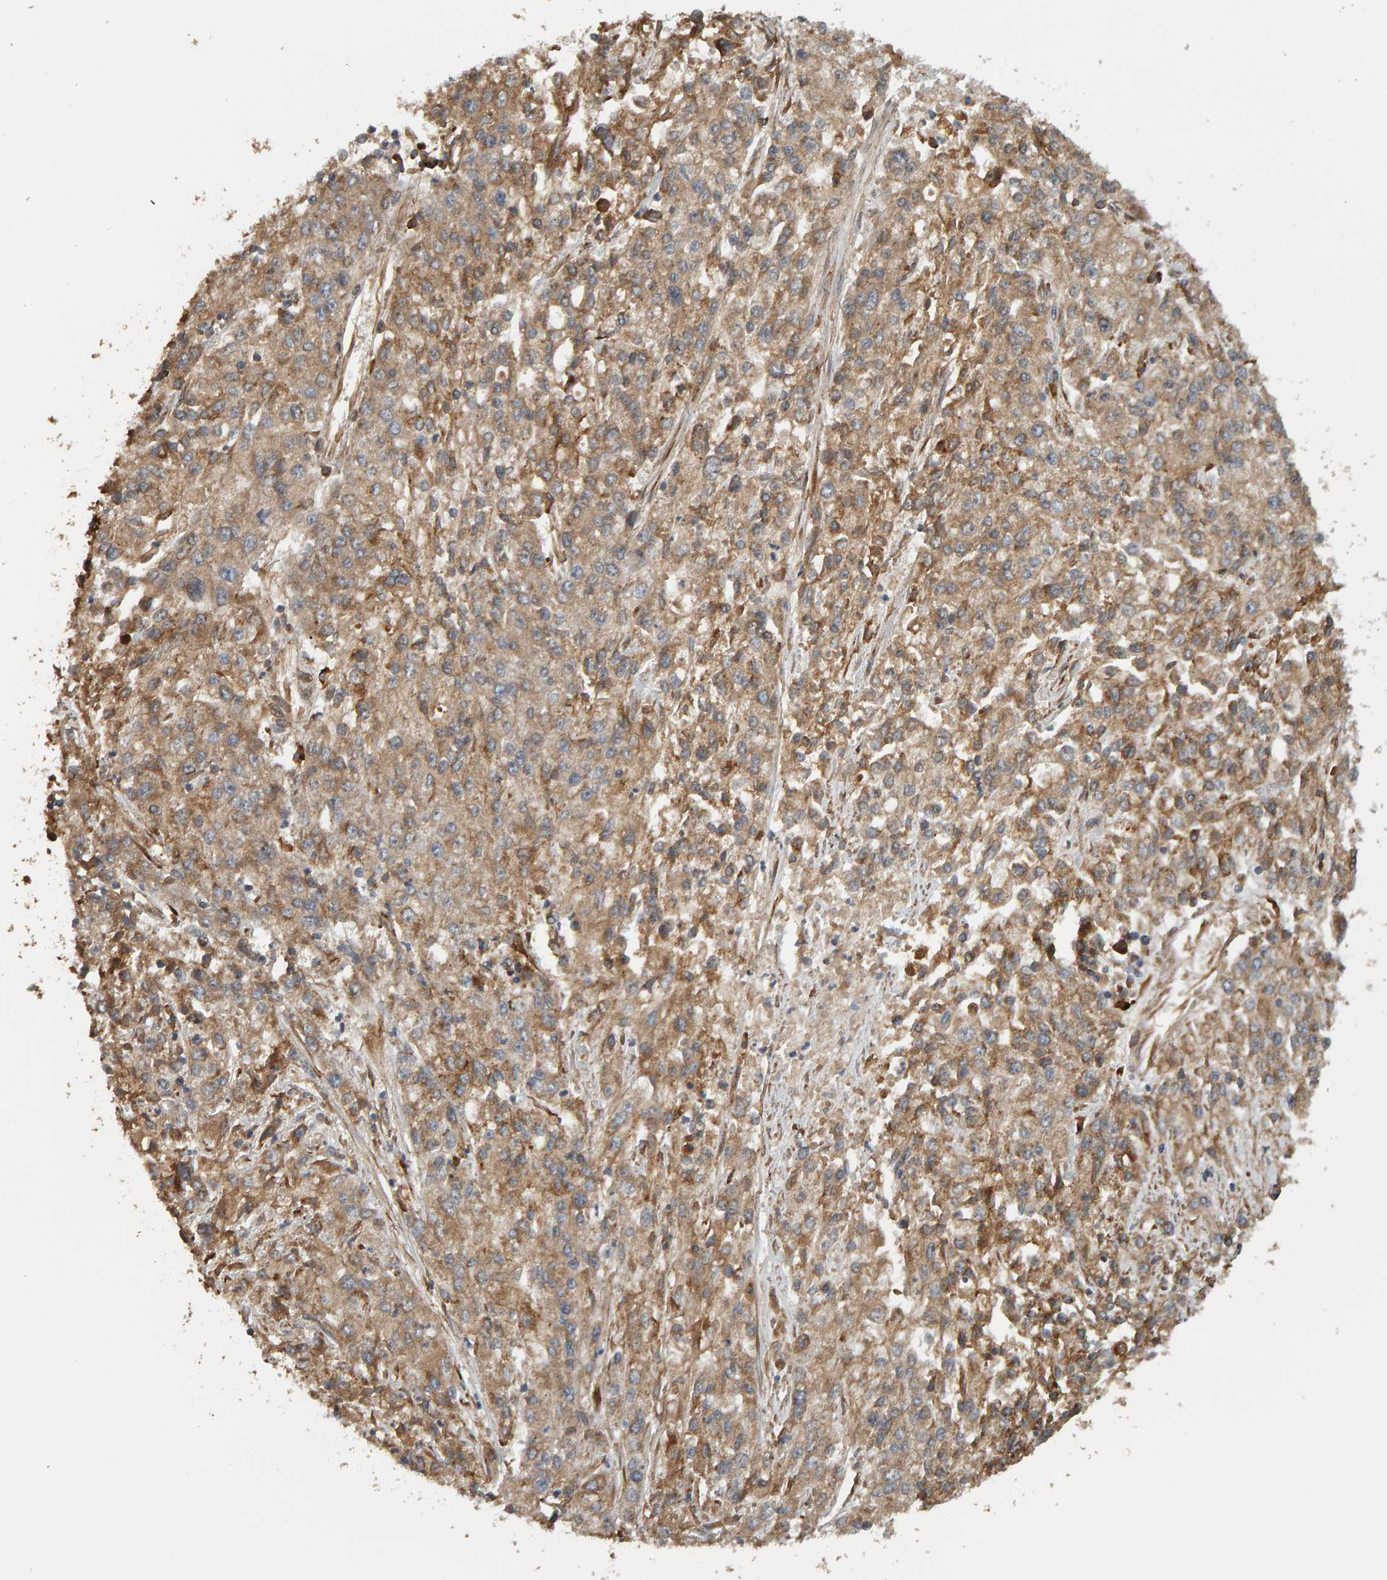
{"staining": {"intensity": "moderate", "quantity": ">75%", "location": "cytoplasmic/membranous"}, "tissue": "endometrial cancer", "cell_type": "Tumor cells", "image_type": "cancer", "snomed": [{"axis": "morphology", "description": "Adenocarcinoma, NOS"}, {"axis": "topography", "description": "Endometrium"}], "caption": "An immunohistochemistry photomicrograph of neoplastic tissue is shown. Protein staining in brown highlights moderate cytoplasmic/membranous positivity in endometrial adenocarcinoma within tumor cells.", "gene": "ZFAND1", "patient": {"sex": "female", "age": 49}}